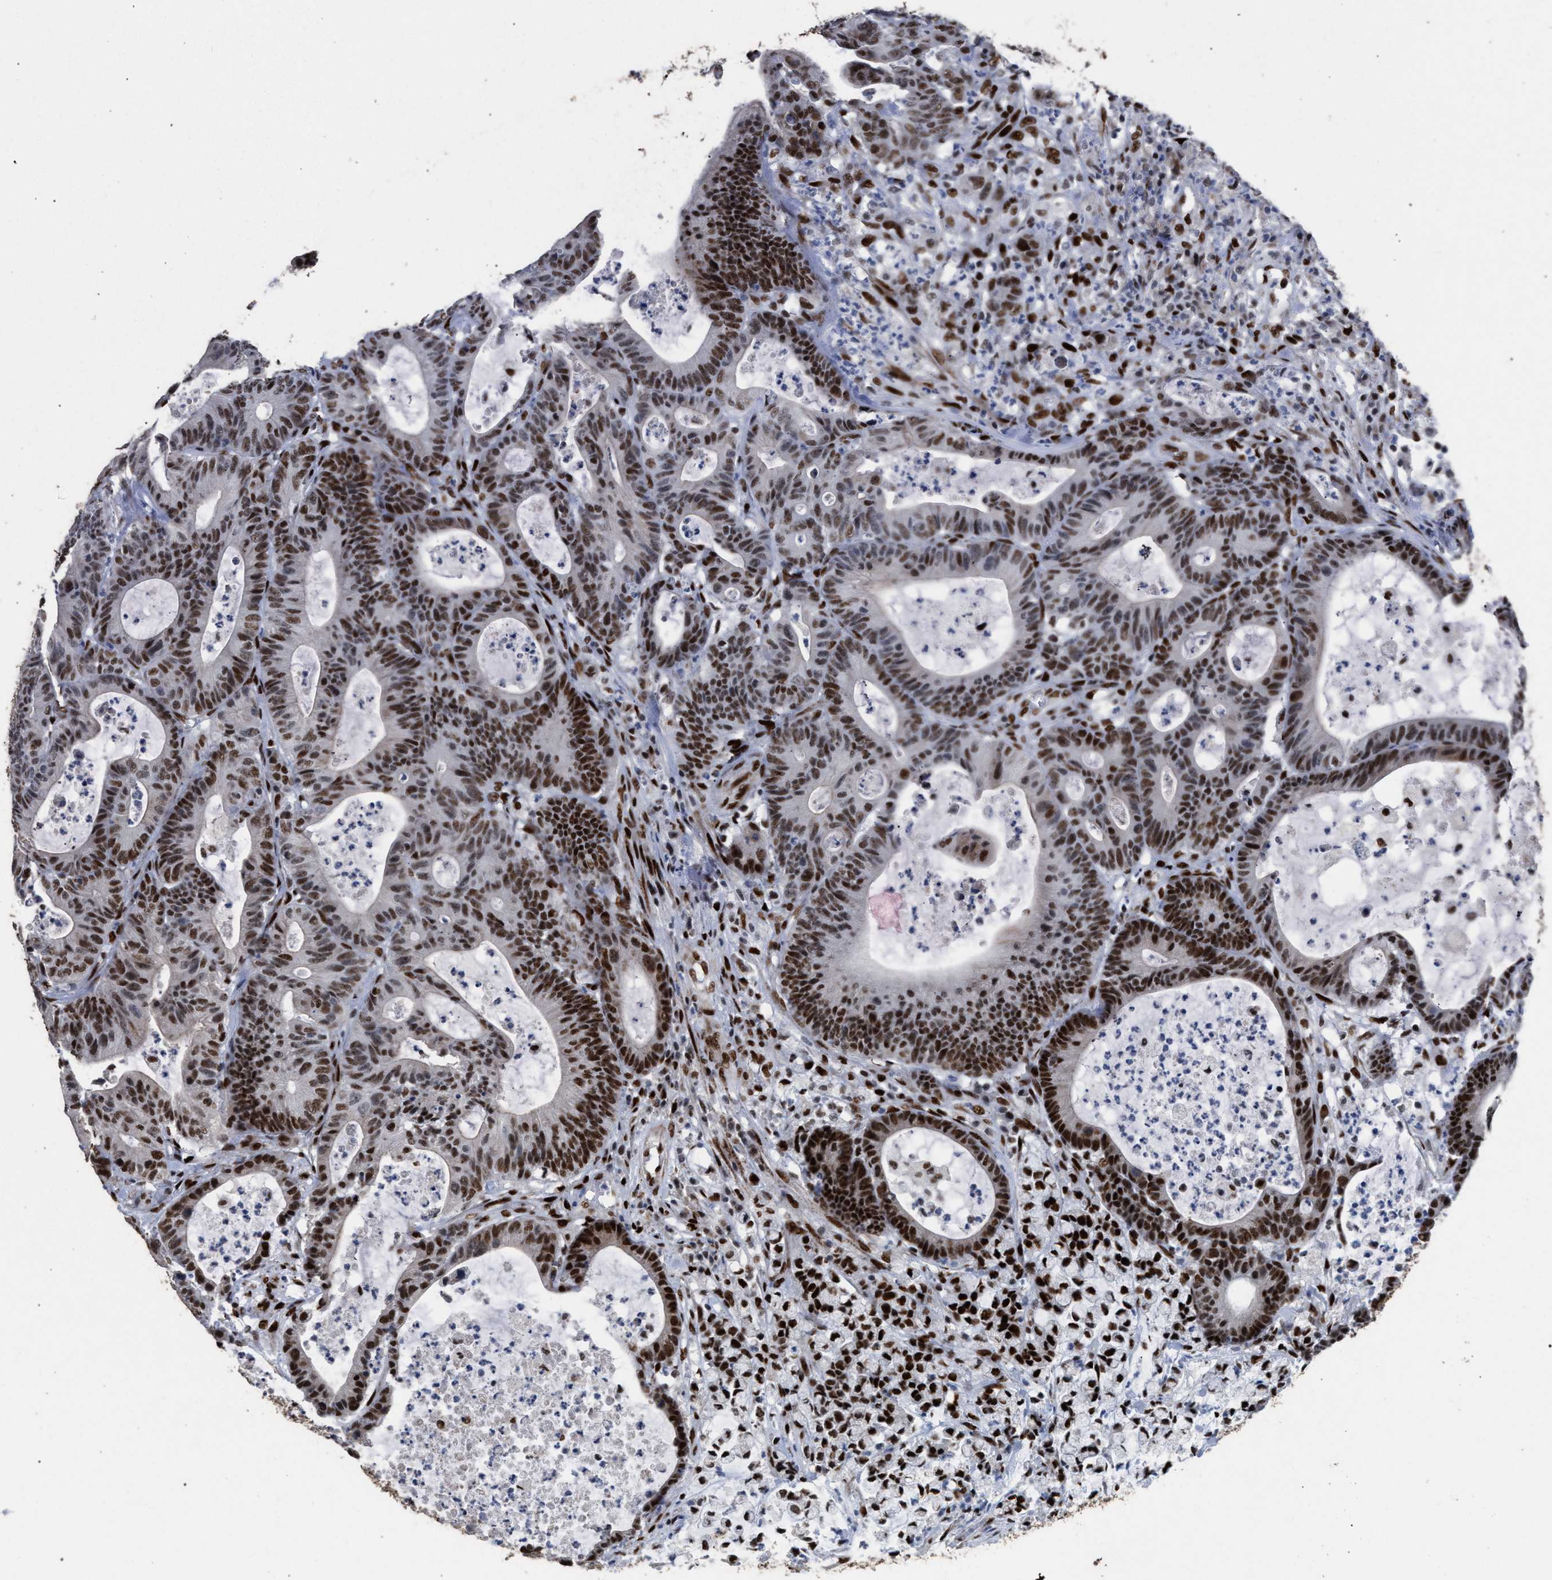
{"staining": {"intensity": "strong", "quantity": "25%-75%", "location": "nuclear"}, "tissue": "colorectal cancer", "cell_type": "Tumor cells", "image_type": "cancer", "snomed": [{"axis": "morphology", "description": "Adenocarcinoma, NOS"}, {"axis": "topography", "description": "Colon"}], "caption": "Protein expression analysis of adenocarcinoma (colorectal) demonstrates strong nuclear staining in about 25%-75% of tumor cells.", "gene": "TP53BP1", "patient": {"sex": "female", "age": 84}}